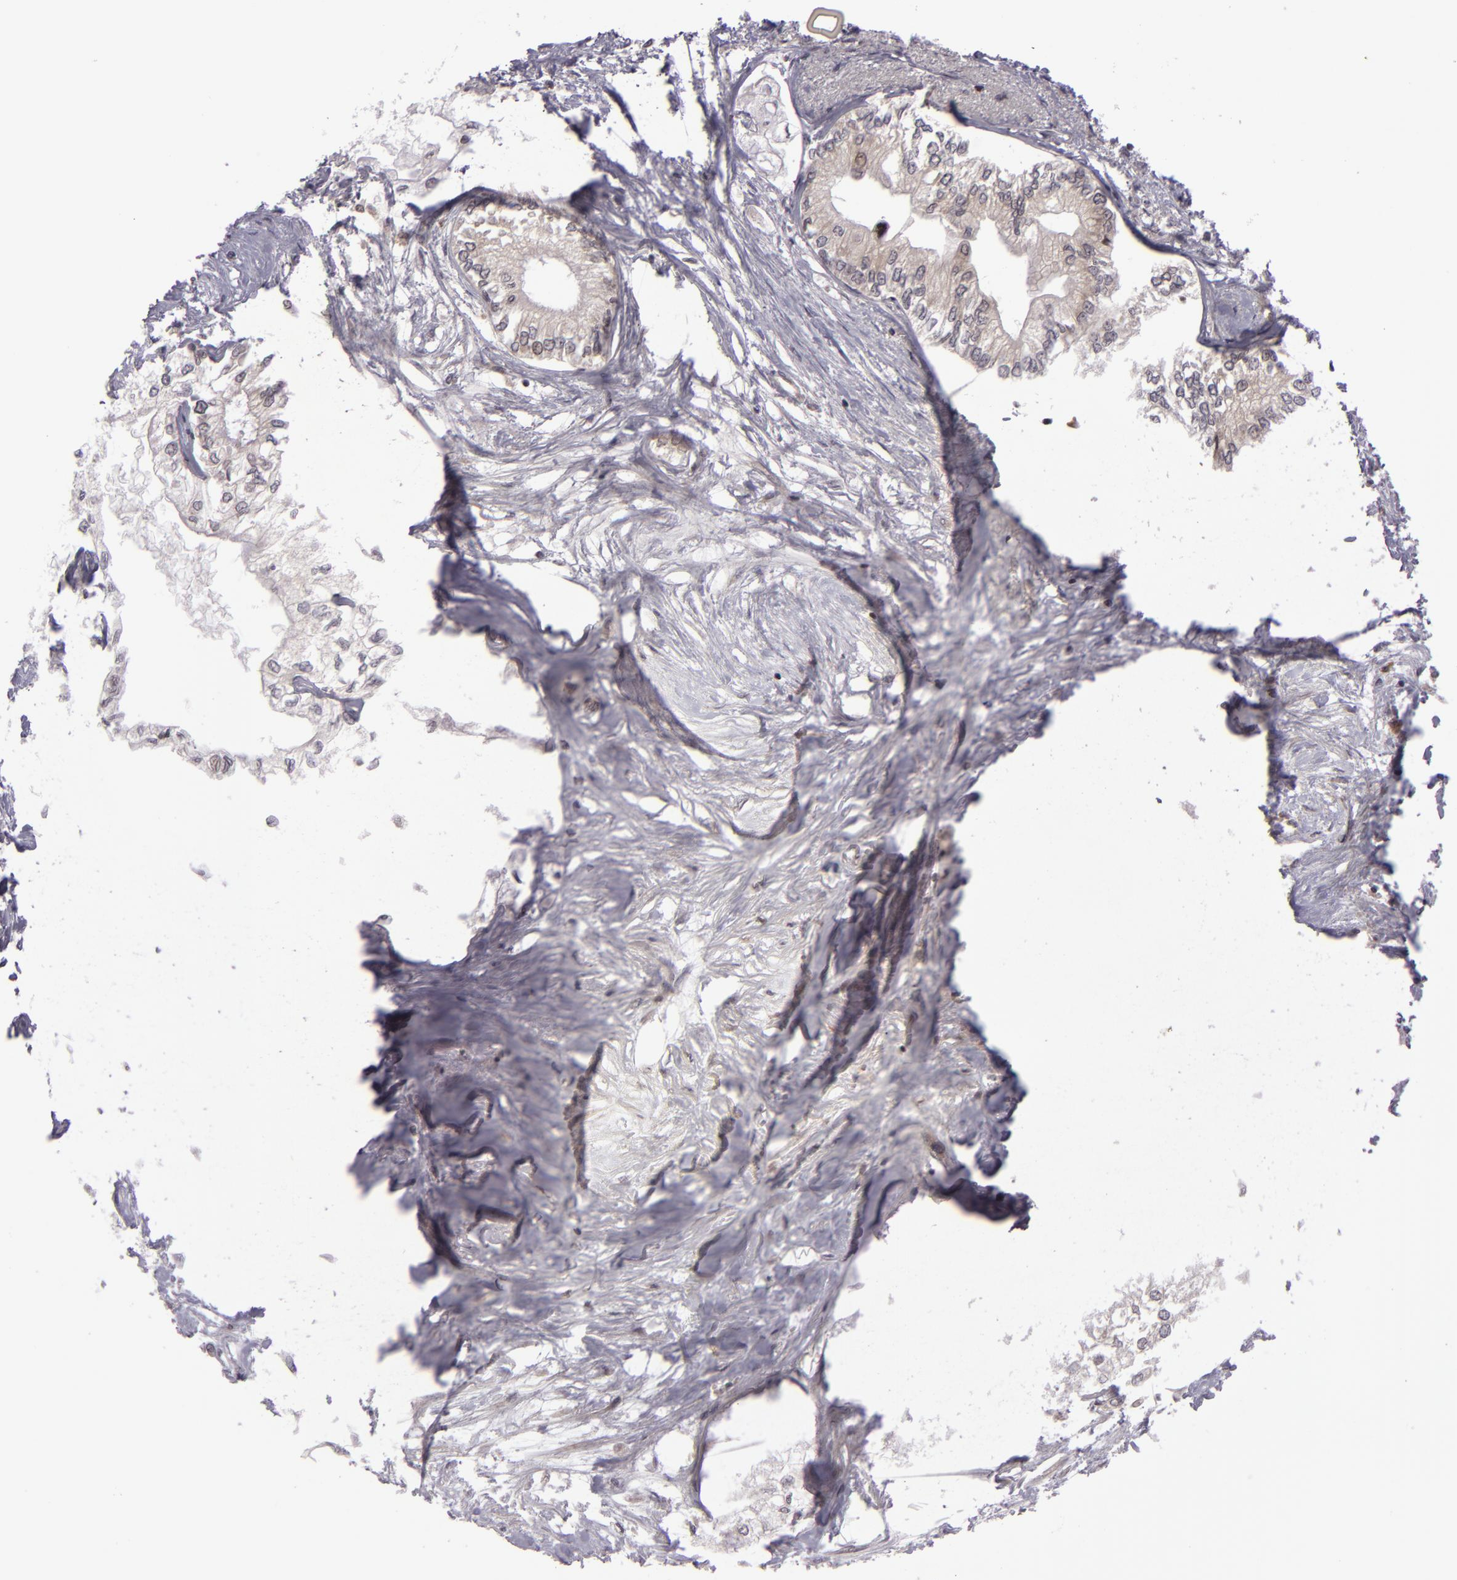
{"staining": {"intensity": "negative", "quantity": "none", "location": "none"}, "tissue": "pancreatic cancer", "cell_type": "Tumor cells", "image_type": "cancer", "snomed": [{"axis": "morphology", "description": "Adenocarcinoma, NOS"}, {"axis": "topography", "description": "Pancreas"}], "caption": "The immunohistochemistry (IHC) image has no significant staining in tumor cells of pancreatic cancer (adenocarcinoma) tissue.", "gene": "CASP8", "patient": {"sex": "male", "age": 79}}